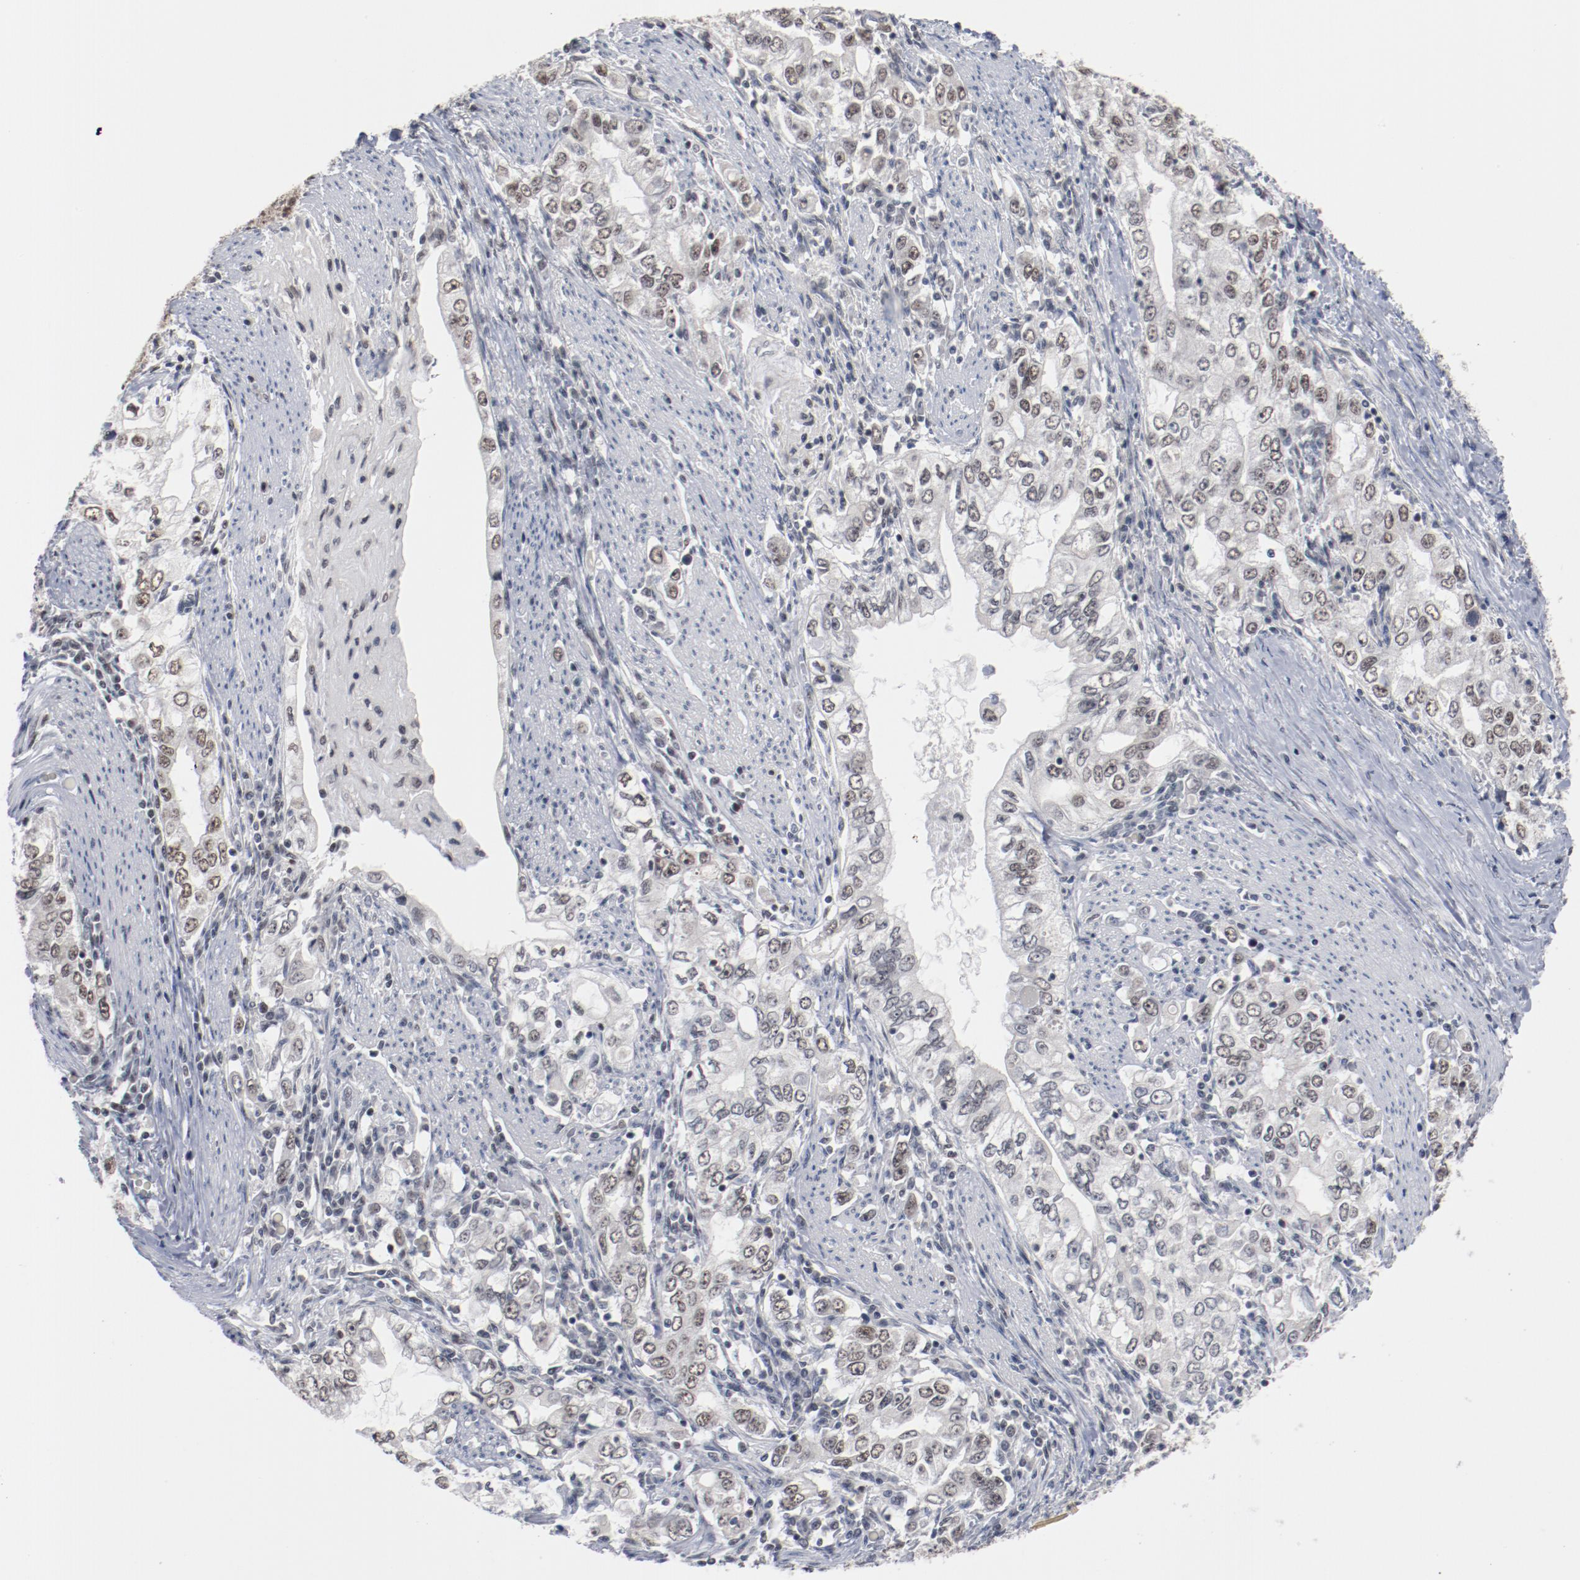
{"staining": {"intensity": "weak", "quantity": "25%-75%", "location": "nuclear"}, "tissue": "stomach cancer", "cell_type": "Tumor cells", "image_type": "cancer", "snomed": [{"axis": "morphology", "description": "Adenocarcinoma, NOS"}, {"axis": "topography", "description": "Stomach, lower"}], "caption": "Protein staining of adenocarcinoma (stomach) tissue displays weak nuclear staining in approximately 25%-75% of tumor cells. The protein is stained brown, and the nuclei are stained in blue (DAB (3,3'-diaminobenzidine) IHC with brightfield microscopy, high magnification).", "gene": "BUB3", "patient": {"sex": "female", "age": 72}}